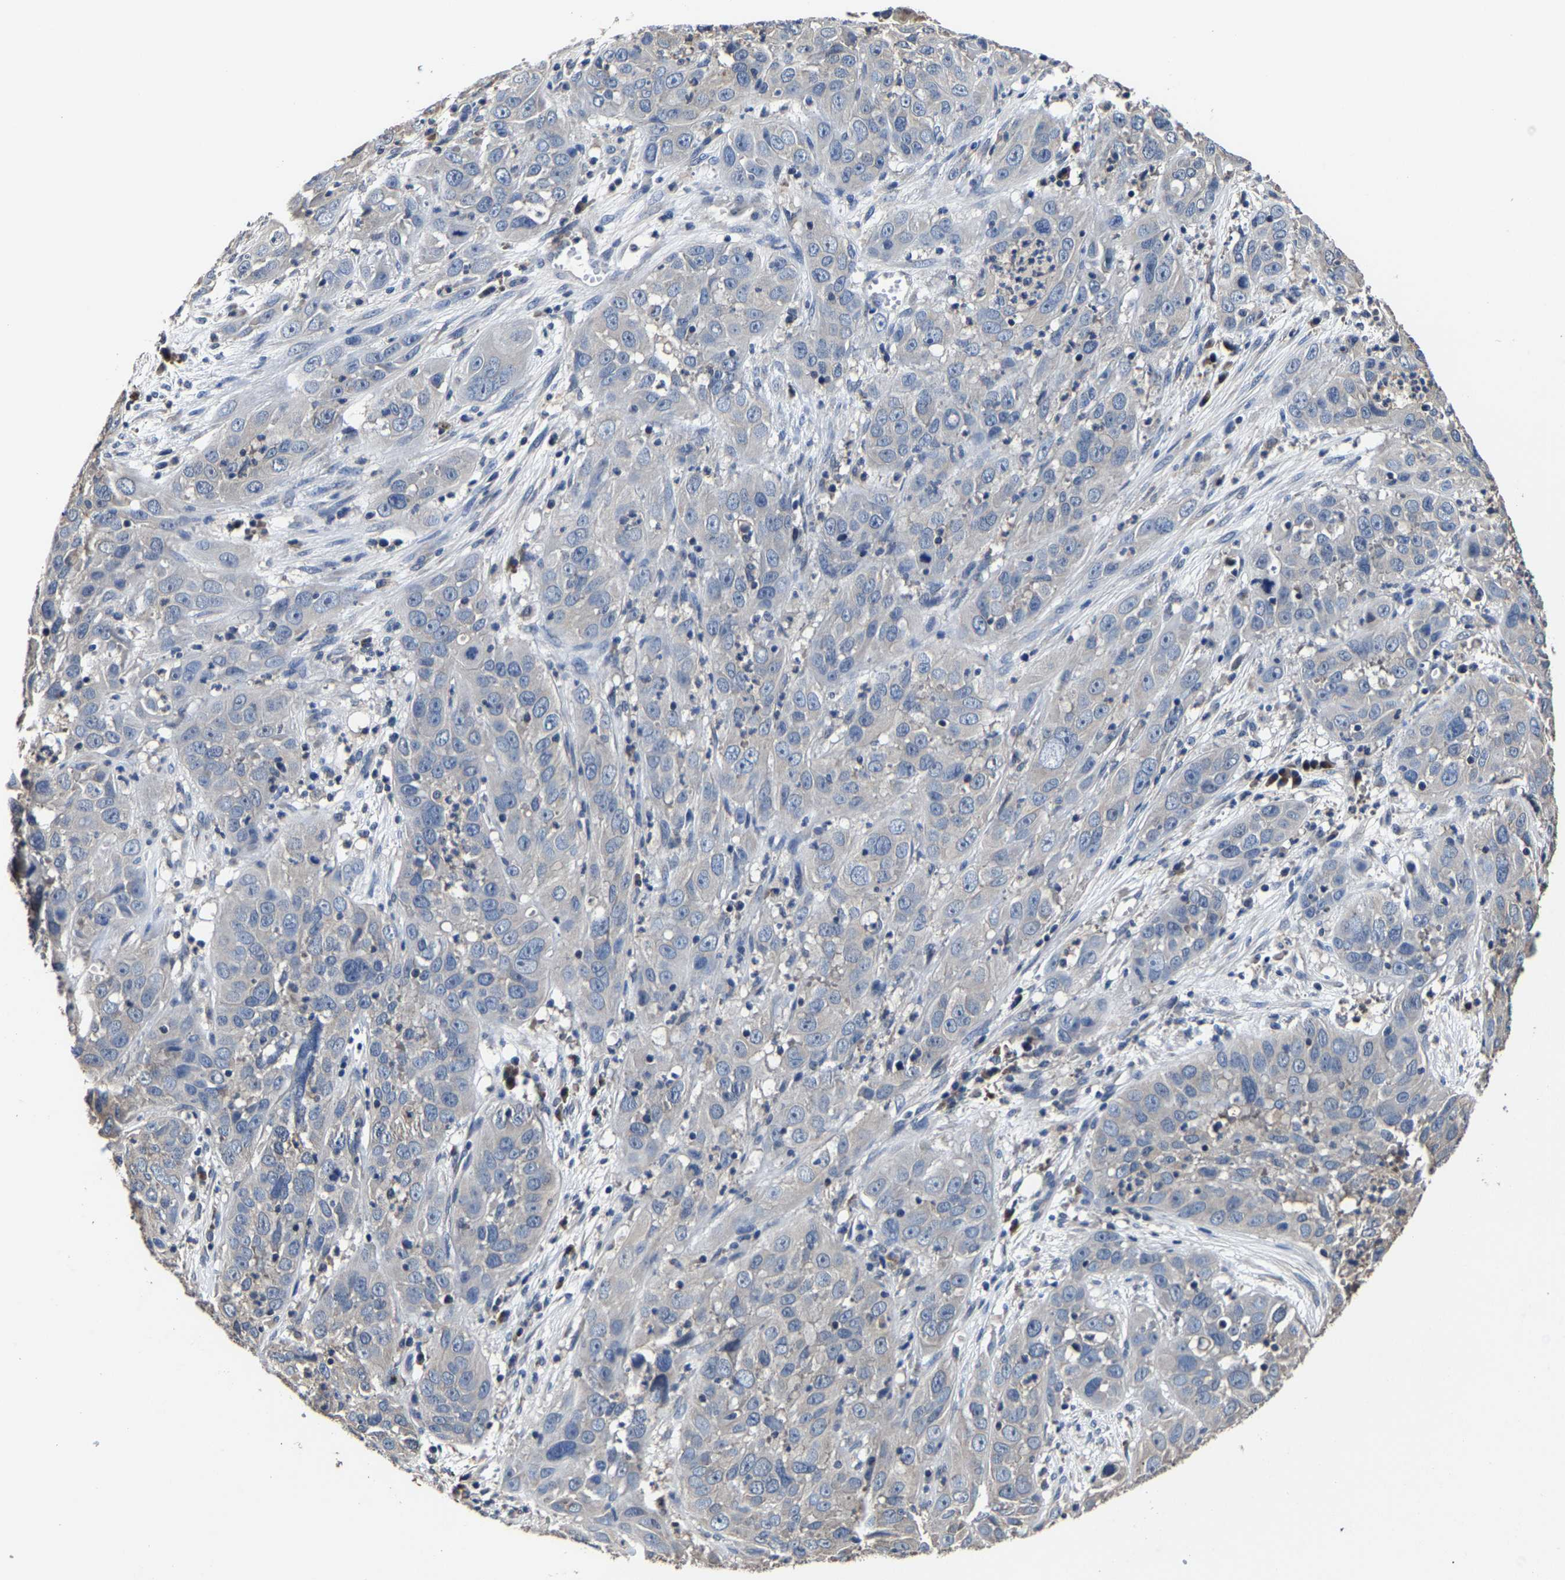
{"staining": {"intensity": "negative", "quantity": "none", "location": "none"}, "tissue": "cervical cancer", "cell_type": "Tumor cells", "image_type": "cancer", "snomed": [{"axis": "morphology", "description": "Squamous cell carcinoma, NOS"}, {"axis": "topography", "description": "Cervix"}], "caption": "Tumor cells show no significant protein positivity in cervical squamous cell carcinoma. The staining was performed using DAB (3,3'-diaminobenzidine) to visualize the protein expression in brown, while the nuclei were stained in blue with hematoxylin (Magnification: 20x).", "gene": "EBAG9", "patient": {"sex": "female", "age": 32}}